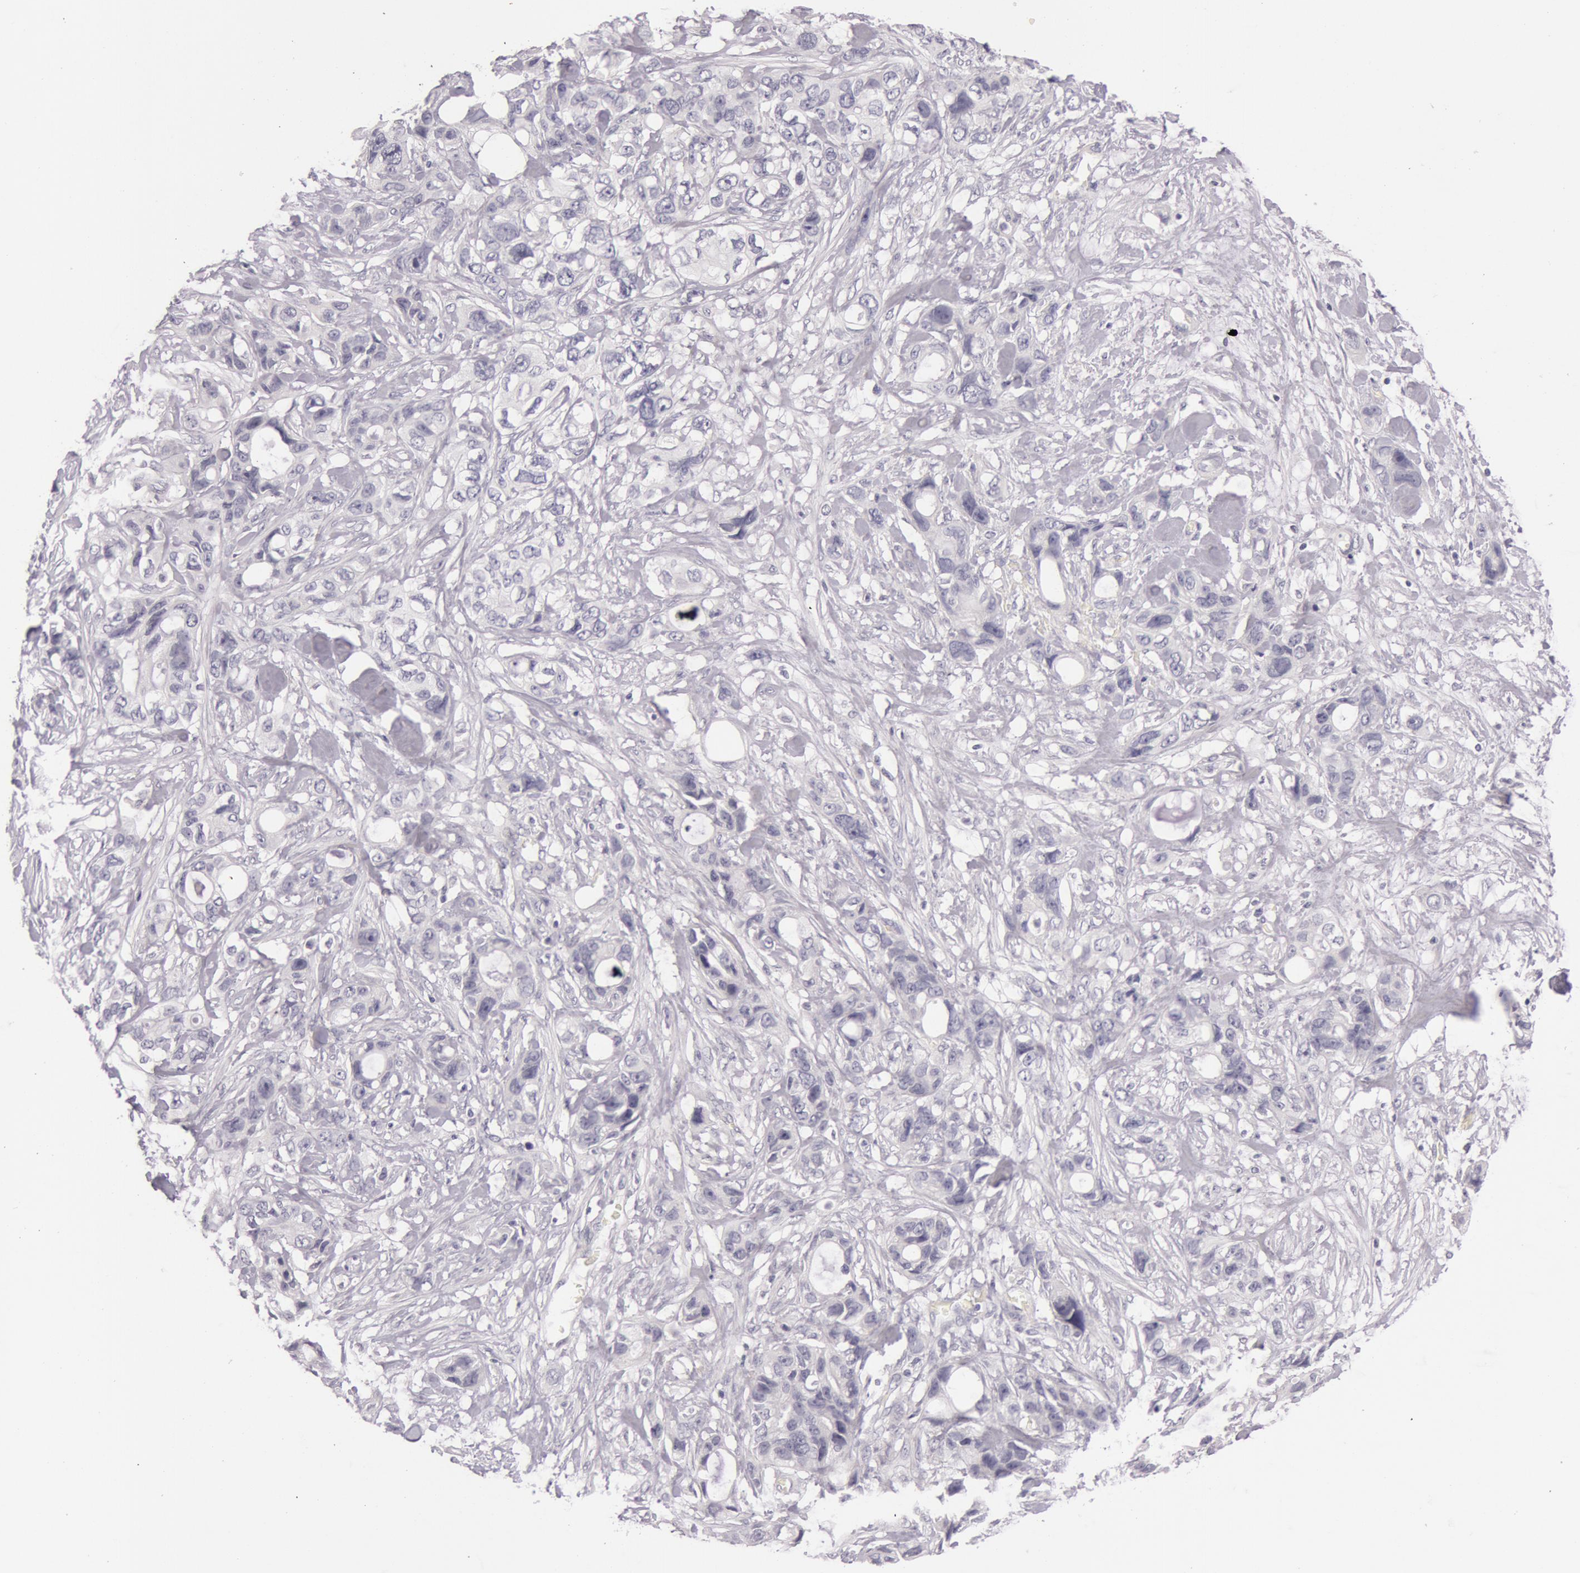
{"staining": {"intensity": "negative", "quantity": "none", "location": "none"}, "tissue": "stomach cancer", "cell_type": "Tumor cells", "image_type": "cancer", "snomed": [{"axis": "morphology", "description": "Adenocarcinoma, NOS"}, {"axis": "topography", "description": "Stomach, upper"}], "caption": "There is no significant positivity in tumor cells of stomach cancer.", "gene": "RBMY1F", "patient": {"sex": "male", "age": 47}}